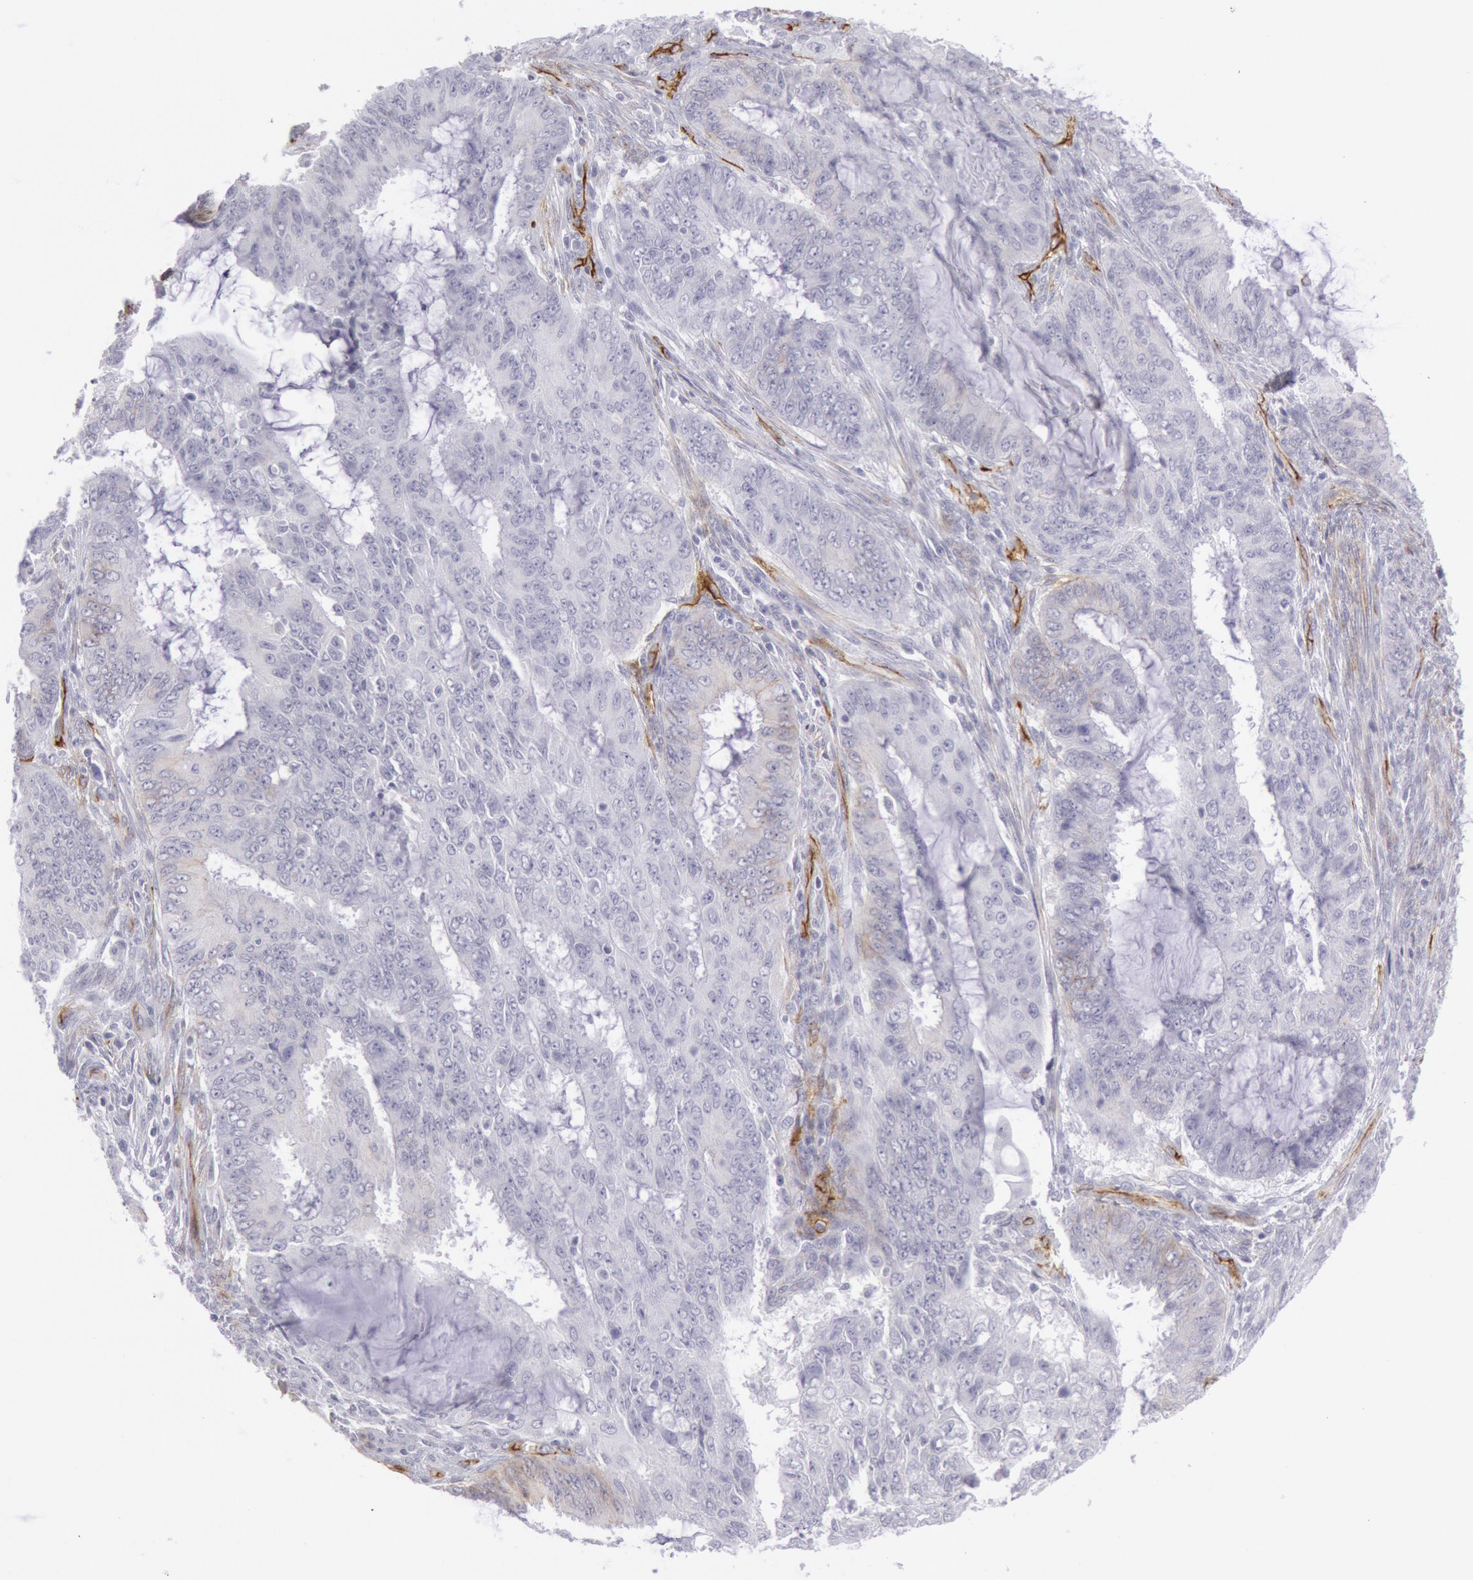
{"staining": {"intensity": "negative", "quantity": "none", "location": "none"}, "tissue": "endometrial cancer", "cell_type": "Tumor cells", "image_type": "cancer", "snomed": [{"axis": "morphology", "description": "Adenocarcinoma, NOS"}, {"axis": "topography", "description": "Endometrium"}], "caption": "Tumor cells show no significant protein staining in adenocarcinoma (endometrial). (DAB (3,3'-diaminobenzidine) IHC with hematoxylin counter stain).", "gene": "CDH13", "patient": {"sex": "female", "age": 75}}